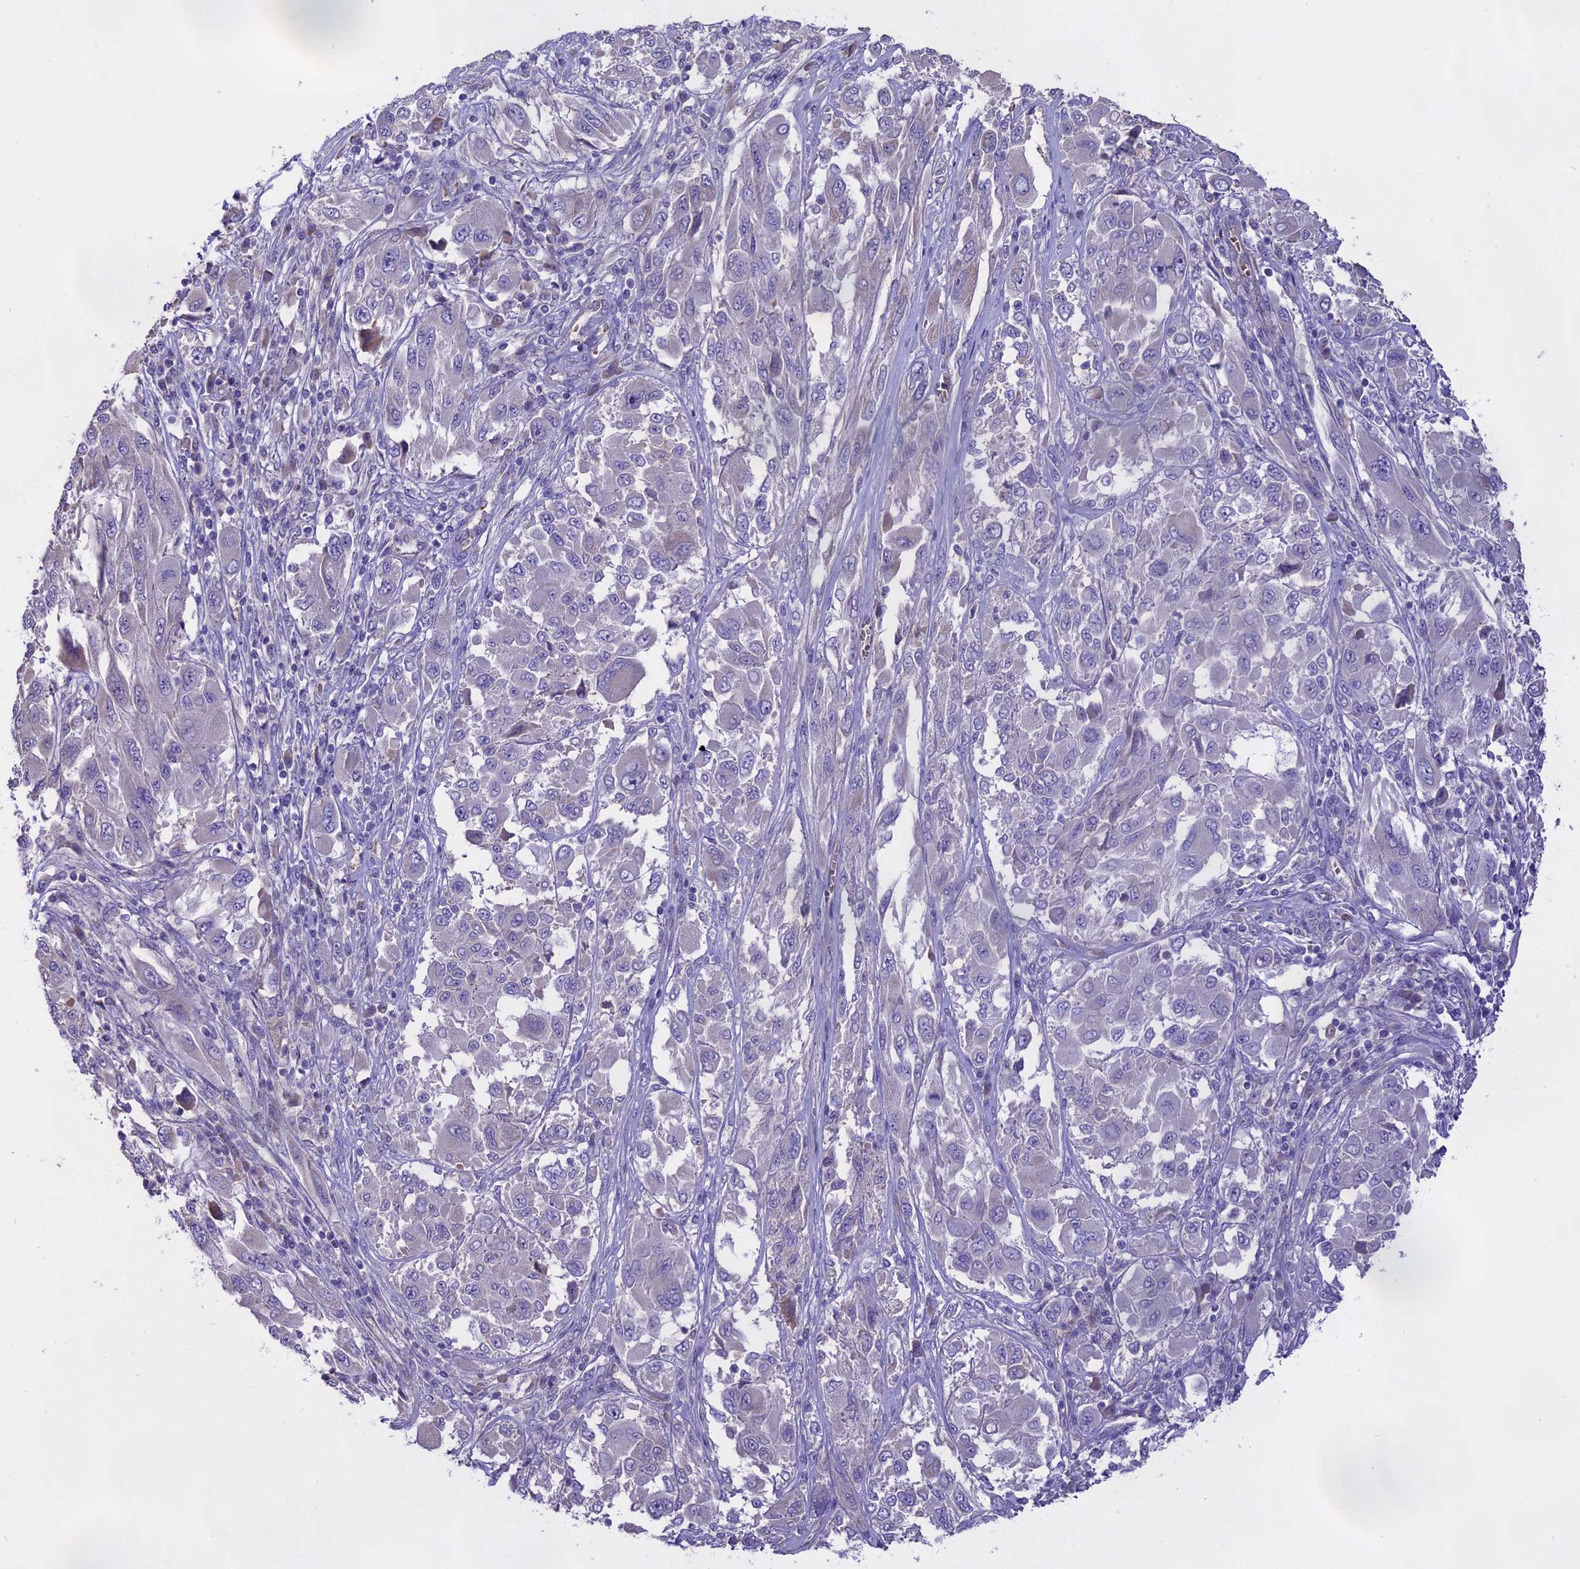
{"staining": {"intensity": "negative", "quantity": "none", "location": "none"}, "tissue": "melanoma", "cell_type": "Tumor cells", "image_type": "cancer", "snomed": [{"axis": "morphology", "description": "Malignant melanoma, NOS"}, {"axis": "topography", "description": "Skin"}], "caption": "Tumor cells show no significant protein expression in malignant melanoma.", "gene": "WFDC2", "patient": {"sex": "female", "age": 91}}